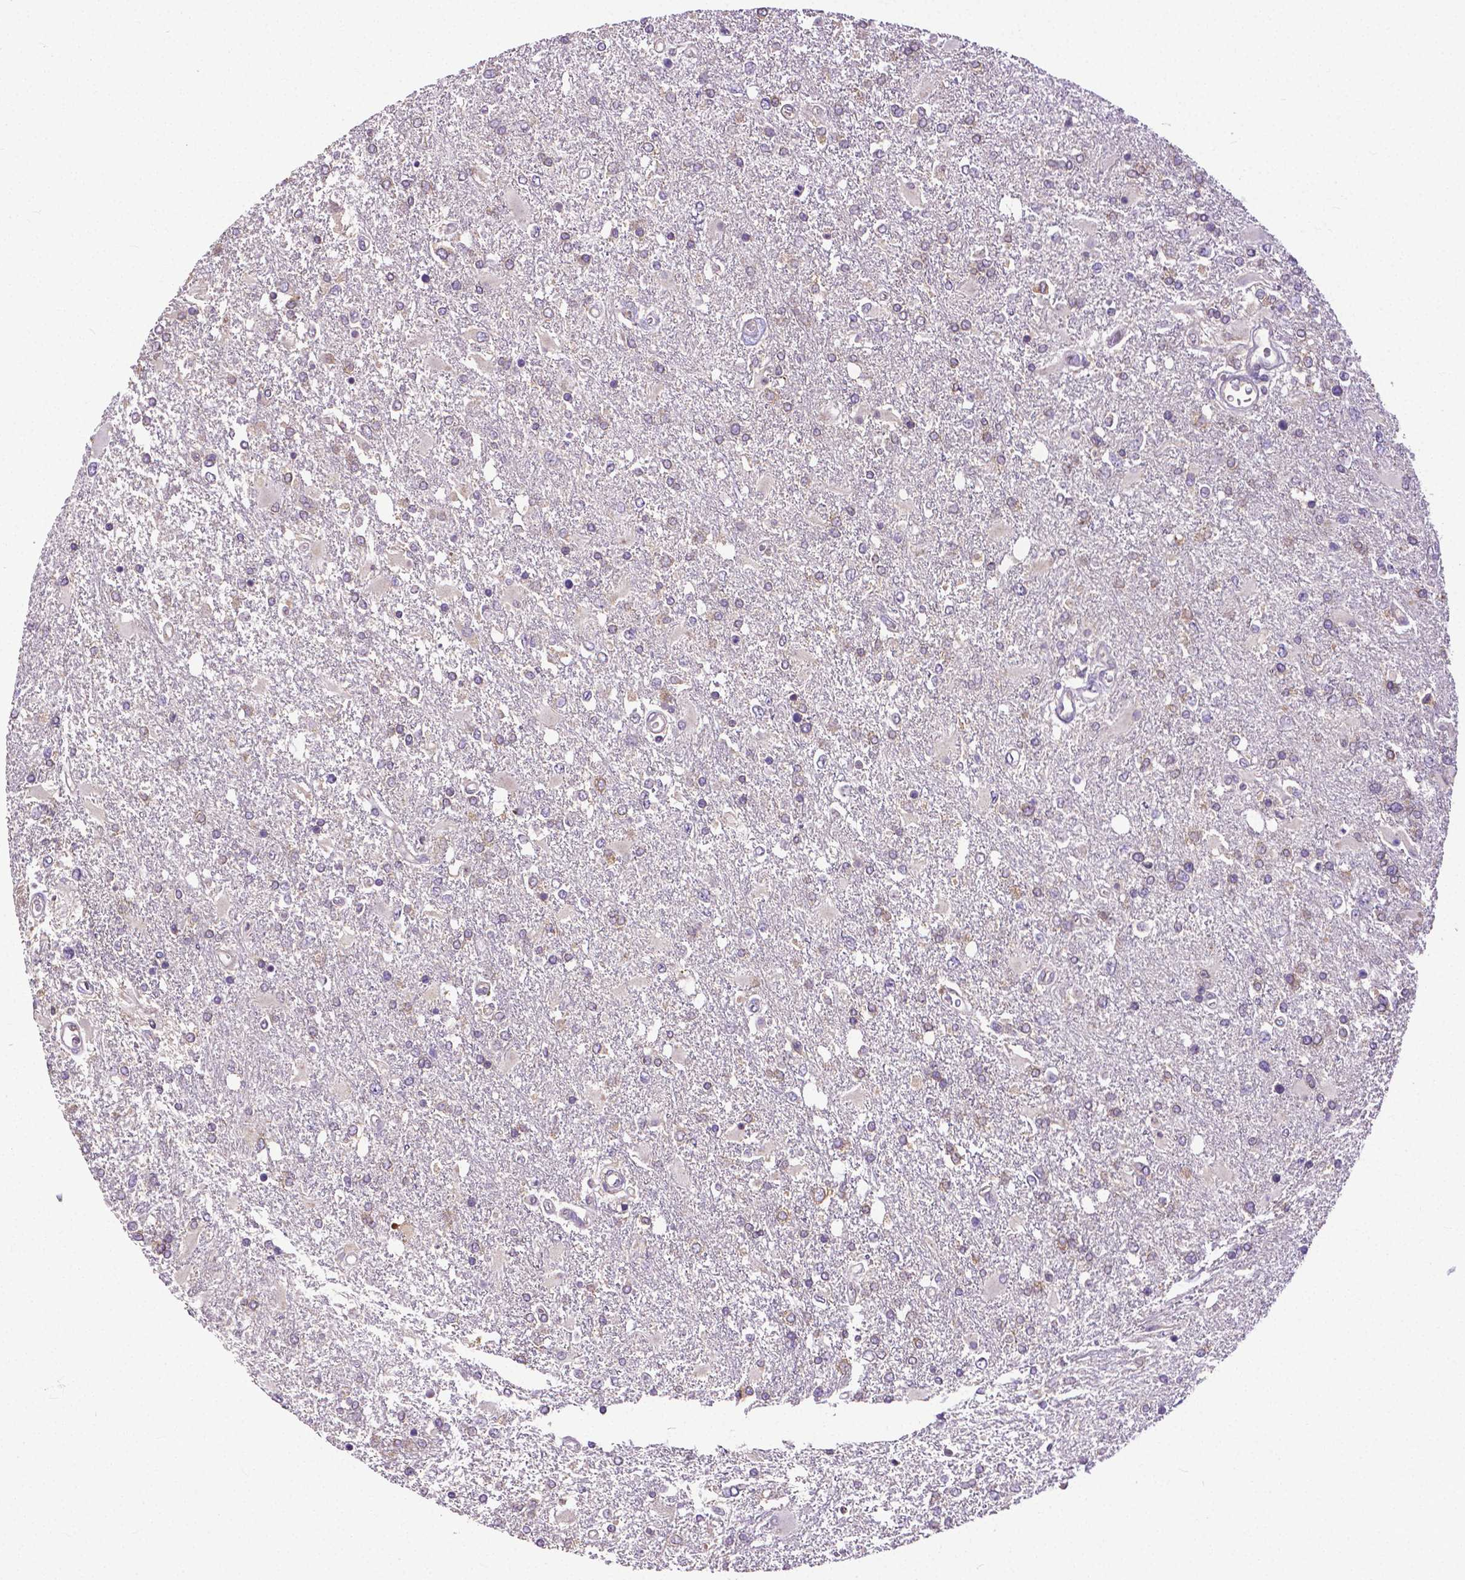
{"staining": {"intensity": "weak", "quantity": "25%-75%", "location": "cytoplasmic/membranous"}, "tissue": "glioma", "cell_type": "Tumor cells", "image_type": "cancer", "snomed": [{"axis": "morphology", "description": "Glioma, malignant, High grade"}, {"axis": "topography", "description": "Cerebral cortex"}], "caption": "High-magnification brightfield microscopy of malignant high-grade glioma stained with DAB (3,3'-diaminobenzidine) (brown) and counterstained with hematoxylin (blue). tumor cells exhibit weak cytoplasmic/membranous positivity is appreciated in approximately25%-75% of cells.", "gene": "DICER1", "patient": {"sex": "male", "age": 79}}